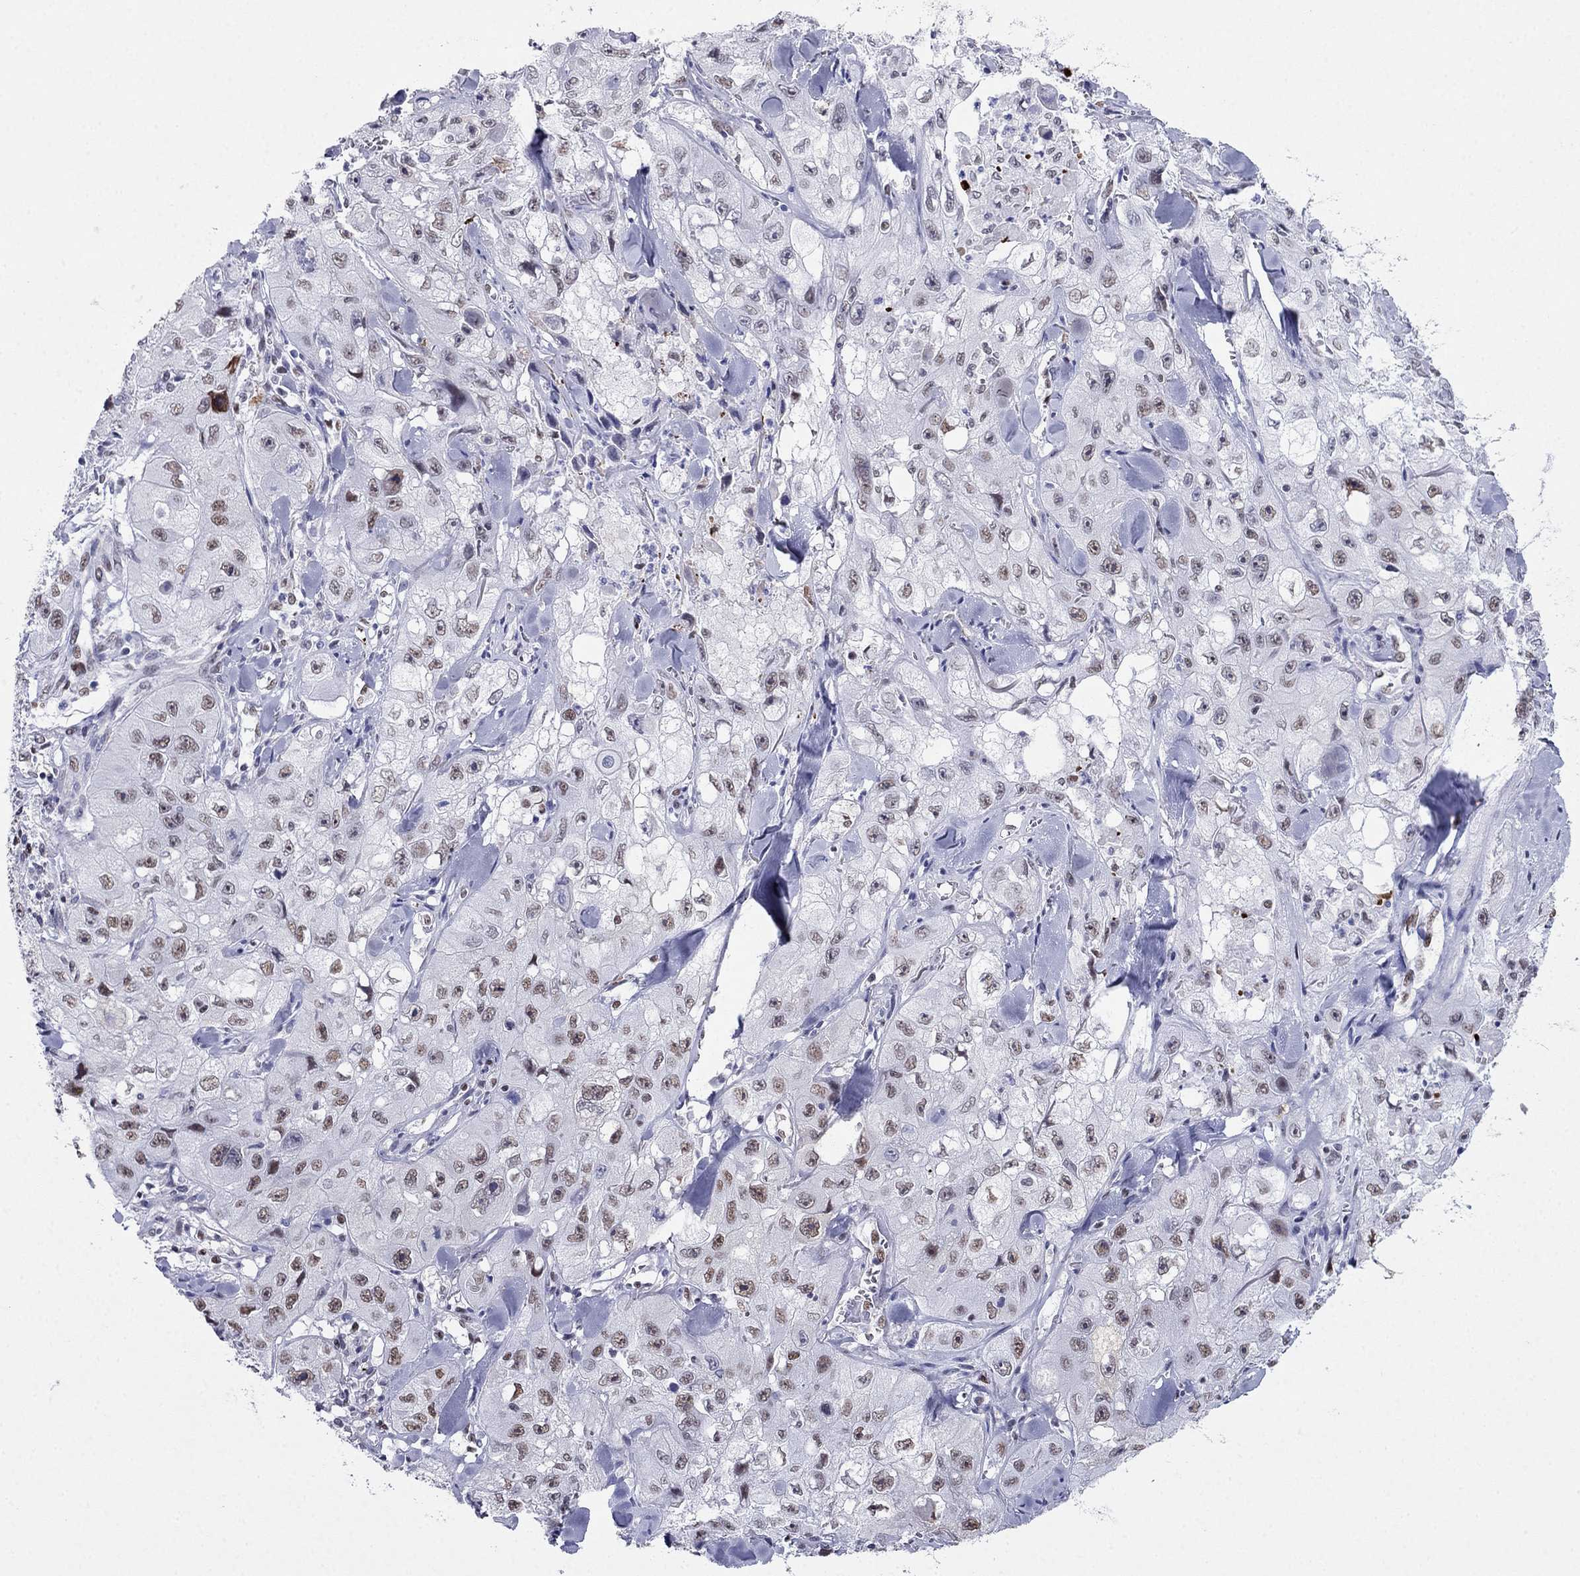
{"staining": {"intensity": "weak", "quantity": ">75%", "location": "nuclear"}, "tissue": "skin cancer", "cell_type": "Tumor cells", "image_type": "cancer", "snomed": [{"axis": "morphology", "description": "Squamous cell carcinoma, NOS"}, {"axis": "topography", "description": "Skin"}, {"axis": "topography", "description": "Subcutis"}], "caption": "Immunohistochemical staining of human skin cancer shows low levels of weak nuclear protein positivity in approximately >75% of tumor cells.", "gene": "PPM1G", "patient": {"sex": "male", "age": 73}}